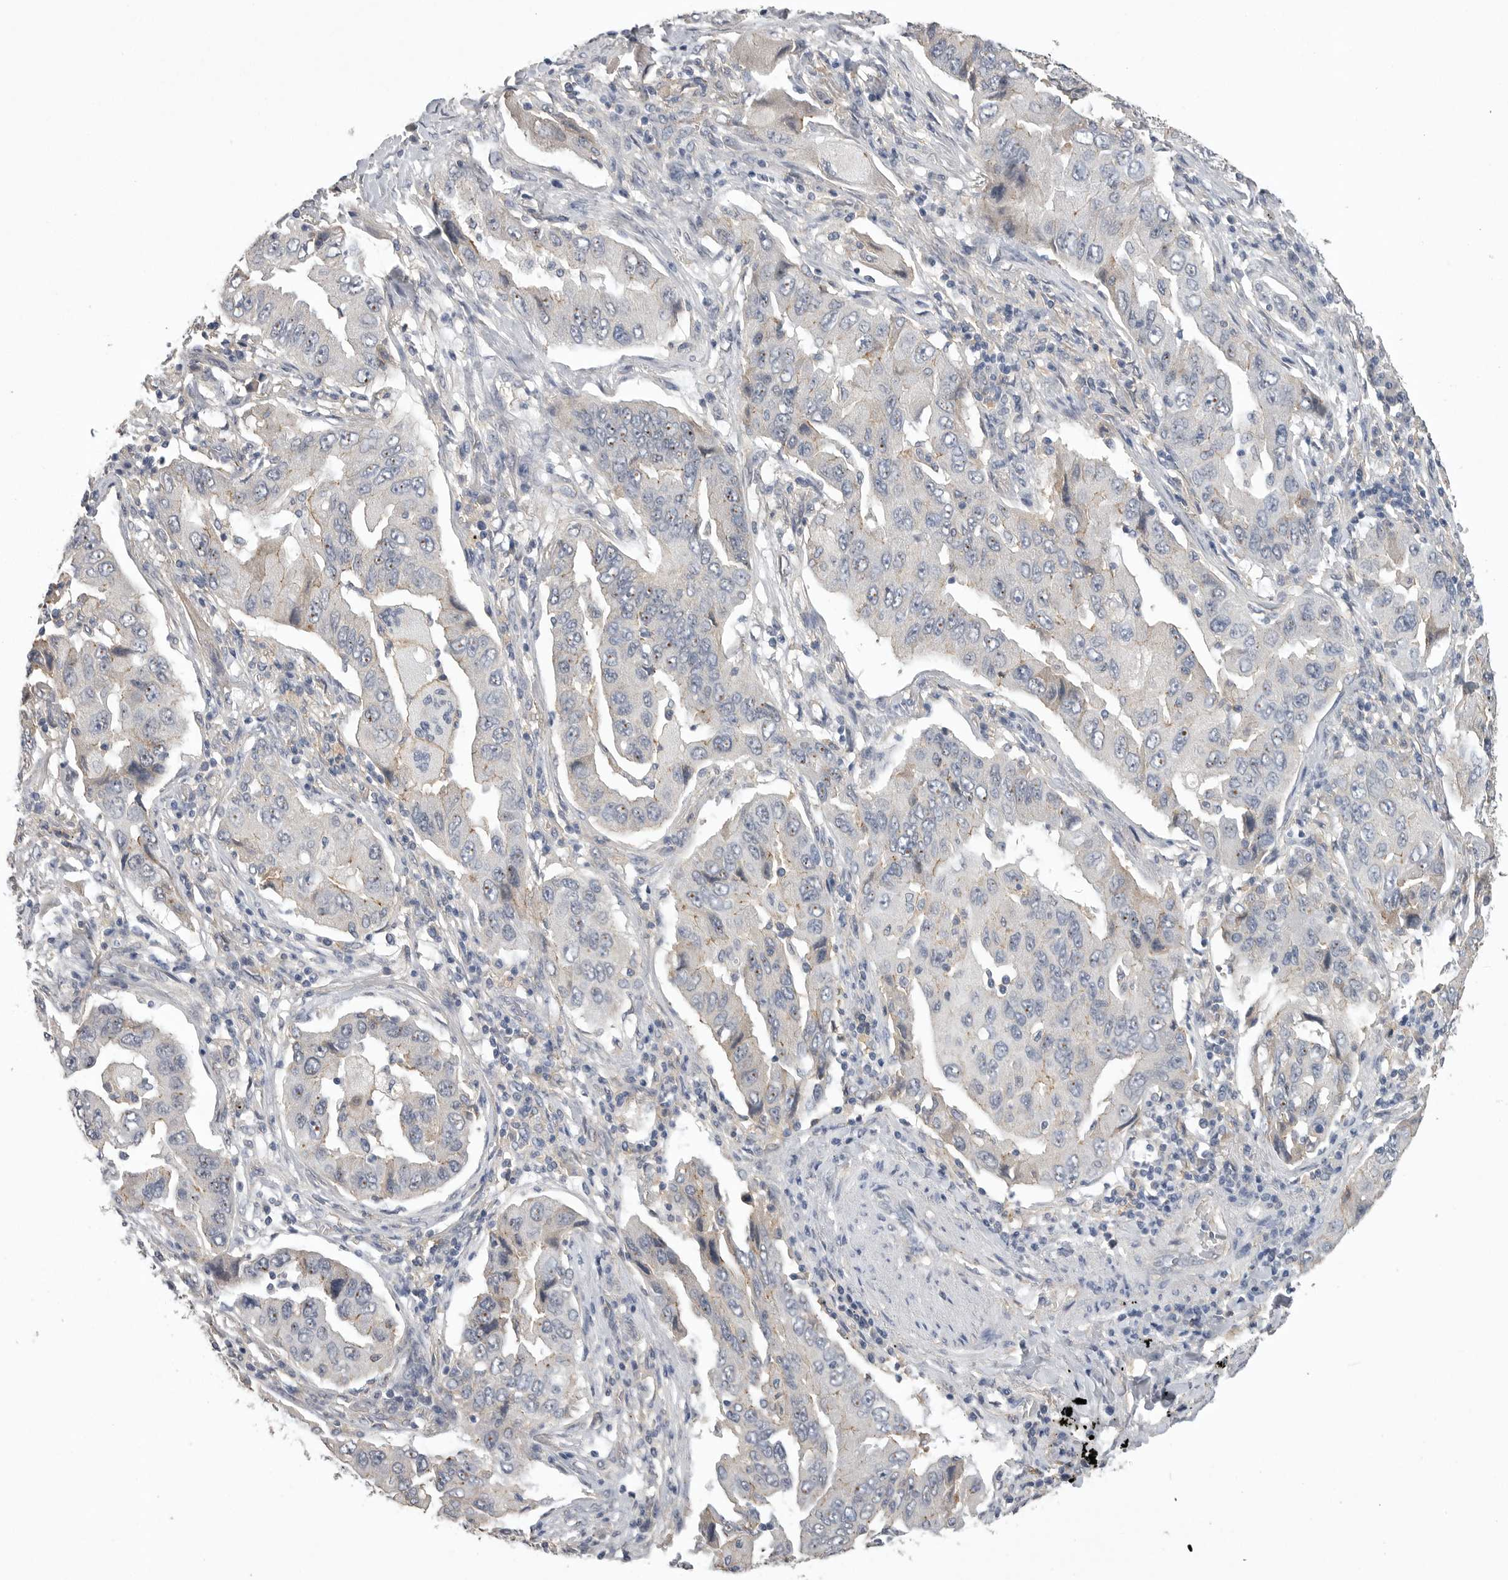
{"staining": {"intensity": "negative", "quantity": "none", "location": "none"}, "tissue": "lung cancer", "cell_type": "Tumor cells", "image_type": "cancer", "snomed": [{"axis": "morphology", "description": "Adenocarcinoma, NOS"}, {"axis": "topography", "description": "Lung"}], "caption": "Protein analysis of adenocarcinoma (lung) displays no significant expression in tumor cells.", "gene": "NECTIN2", "patient": {"sex": "female", "age": 65}}